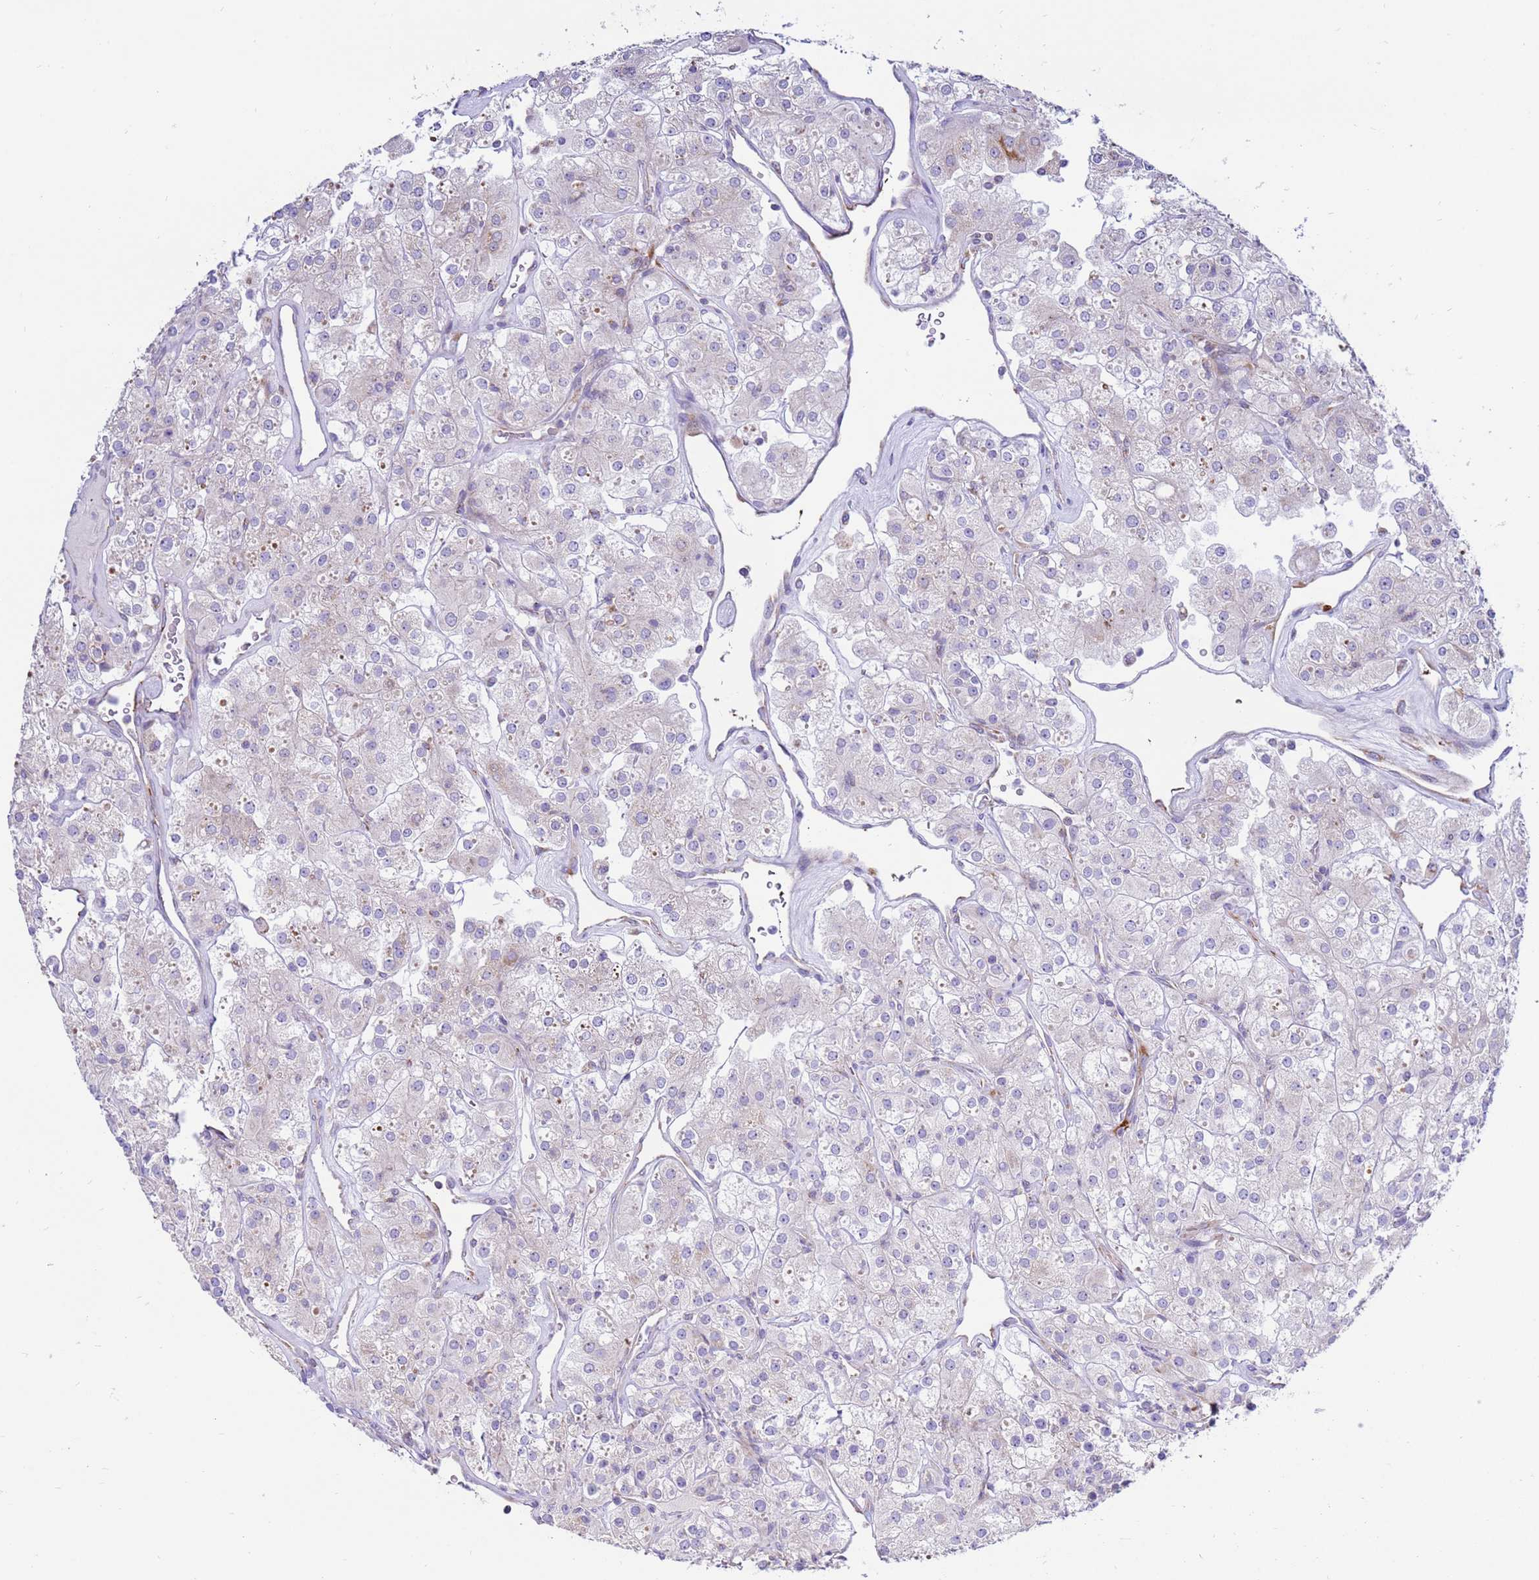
{"staining": {"intensity": "negative", "quantity": "none", "location": "none"}, "tissue": "renal cancer", "cell_type": "Tumor cells", "image_type": "cancer", "snomed": [{"axis": "morphology", "description": "Adenocarcinoma, NOS"}, {"axis": "topography", "description": "Kidney"}], "caption": "An image of renal adenocarcinoma stained for a protein exhibits no brown staining in tumor cells.", "gene": "IGF1R", "patient": {"sex": "male", "age": 77}}